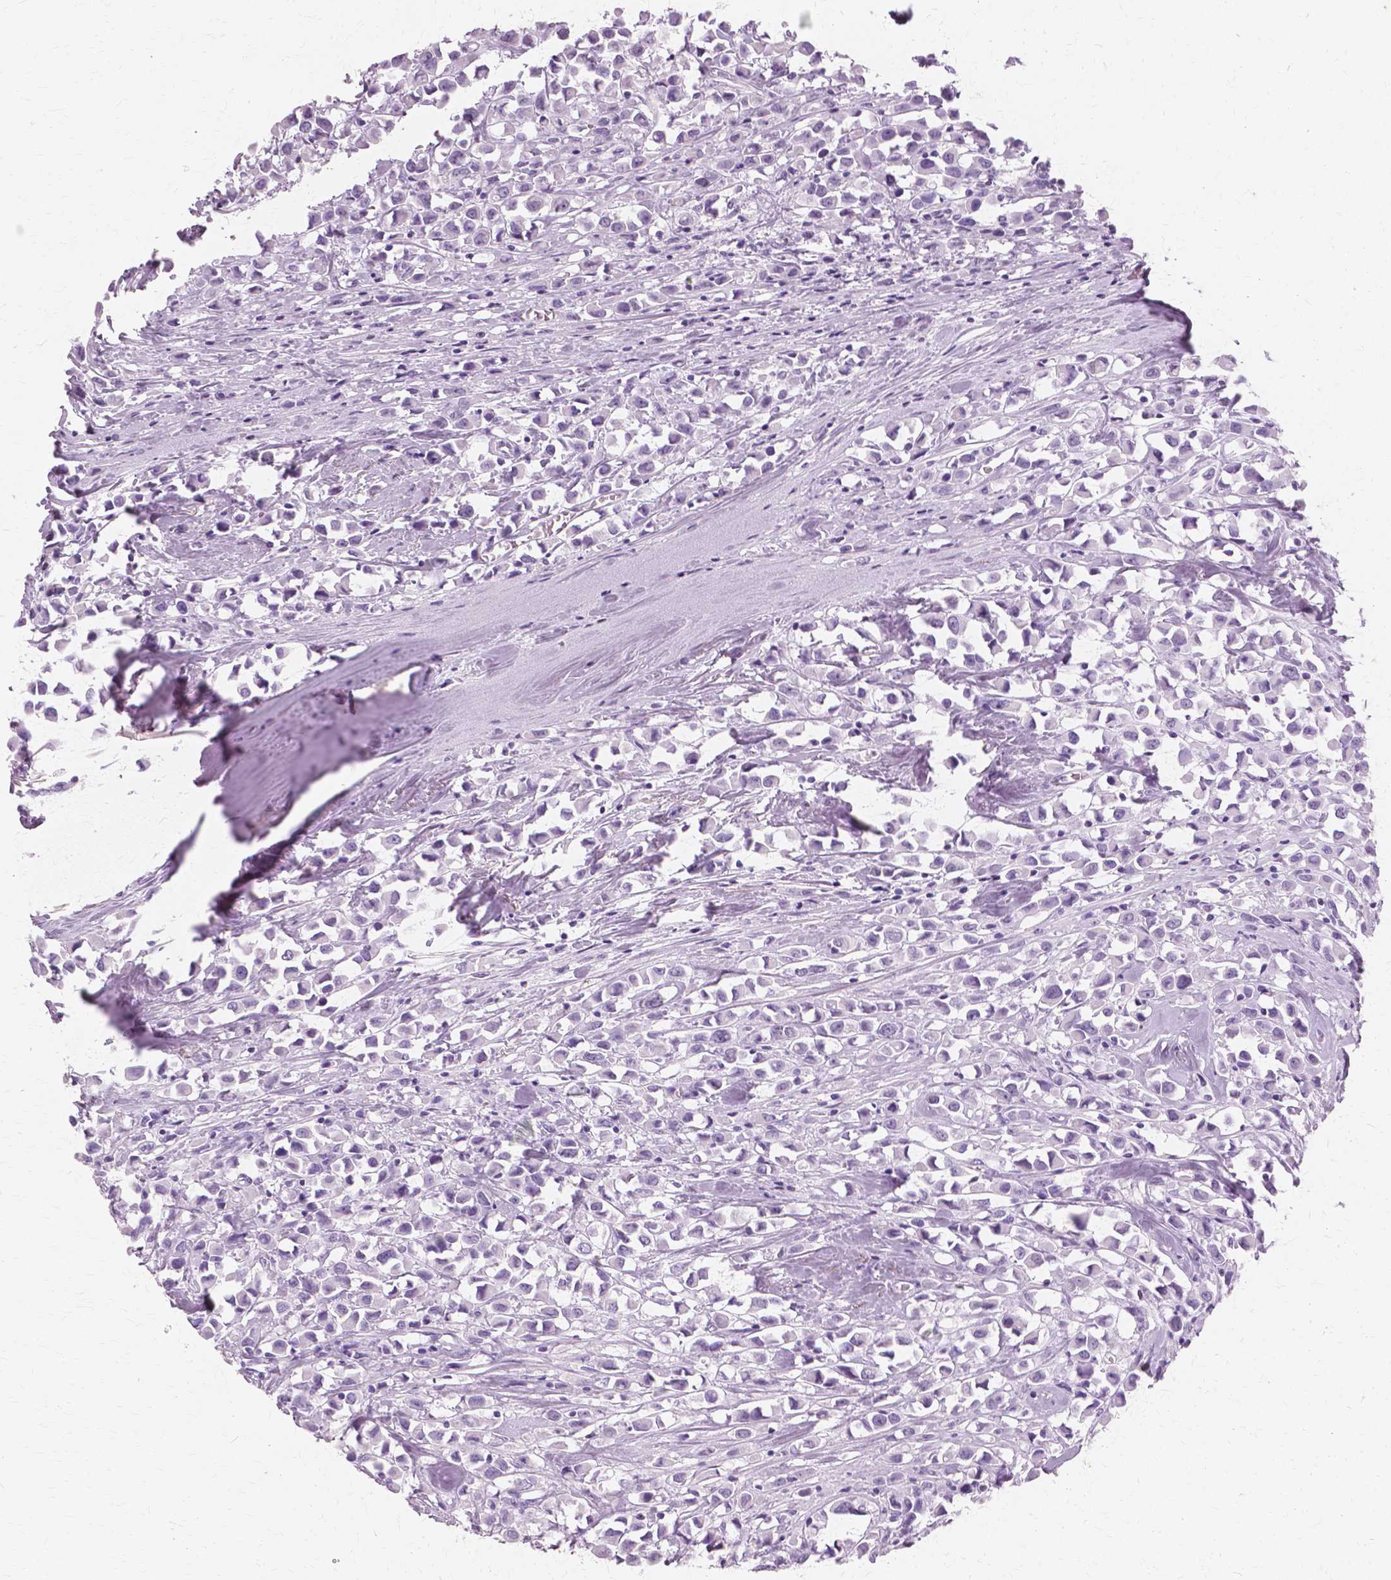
{"staining": {"intensity": "negative", "quantity": "none", "location": "none"}, "tissue": "breast cancer", "cell_type": "Tumor cells", "image_type": "cancer", "snomed": [{"axis": "morphology", "description": "Duct carcinoma"}, {"axis": "topography", "description": "Breast"}], "caption": "IHC histopathology image of breast invasive ductal carcinoma stained for a protein (brown), which reveals no positivity in tumor cells.", "gene": "SFTPD", "patient": {"sex": "female", "age": 61}}